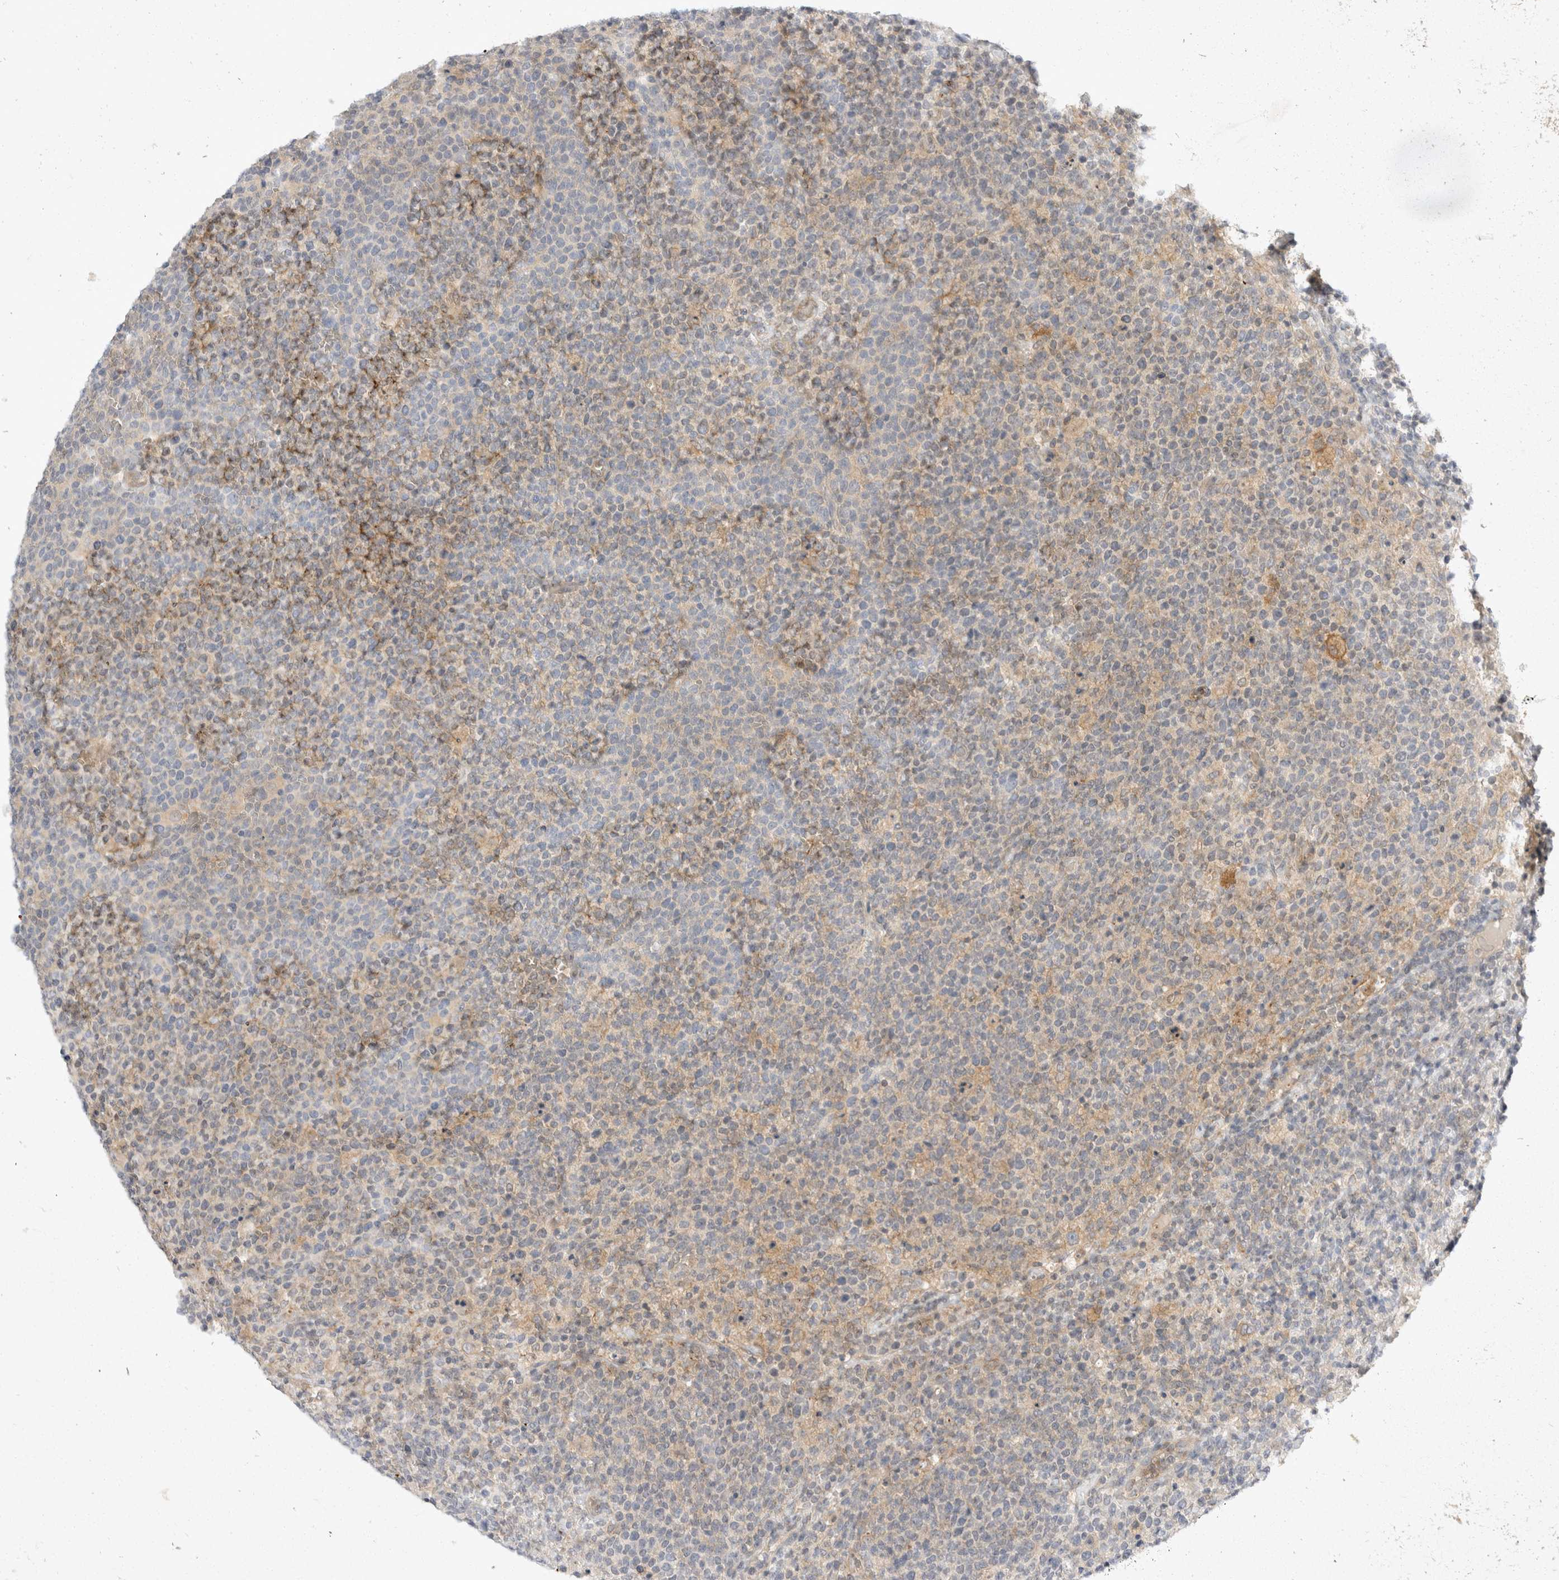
{"staining": {"intensity": "negative", "quantity": "none", "location": "none"}, "tissue": "lymphoma", "cell_type": "Tumor cells", "image_type": "cancer", "snomed": [{"axis": "morphology", "description": "Malignant lymphoma, non-Hodgkin's type, High grade"}, {"axis": "topography", "description": "Lymph node"}], "caption": "This is a image of immunohistochemistry staining of lymphoma, which shows no expression in tumor cells. (Immunohistochemistry (ihc), brightfield microscopy, high magnification).", "gene": "TOM1L2", "patient": {"sex": "male", "age": 61}}